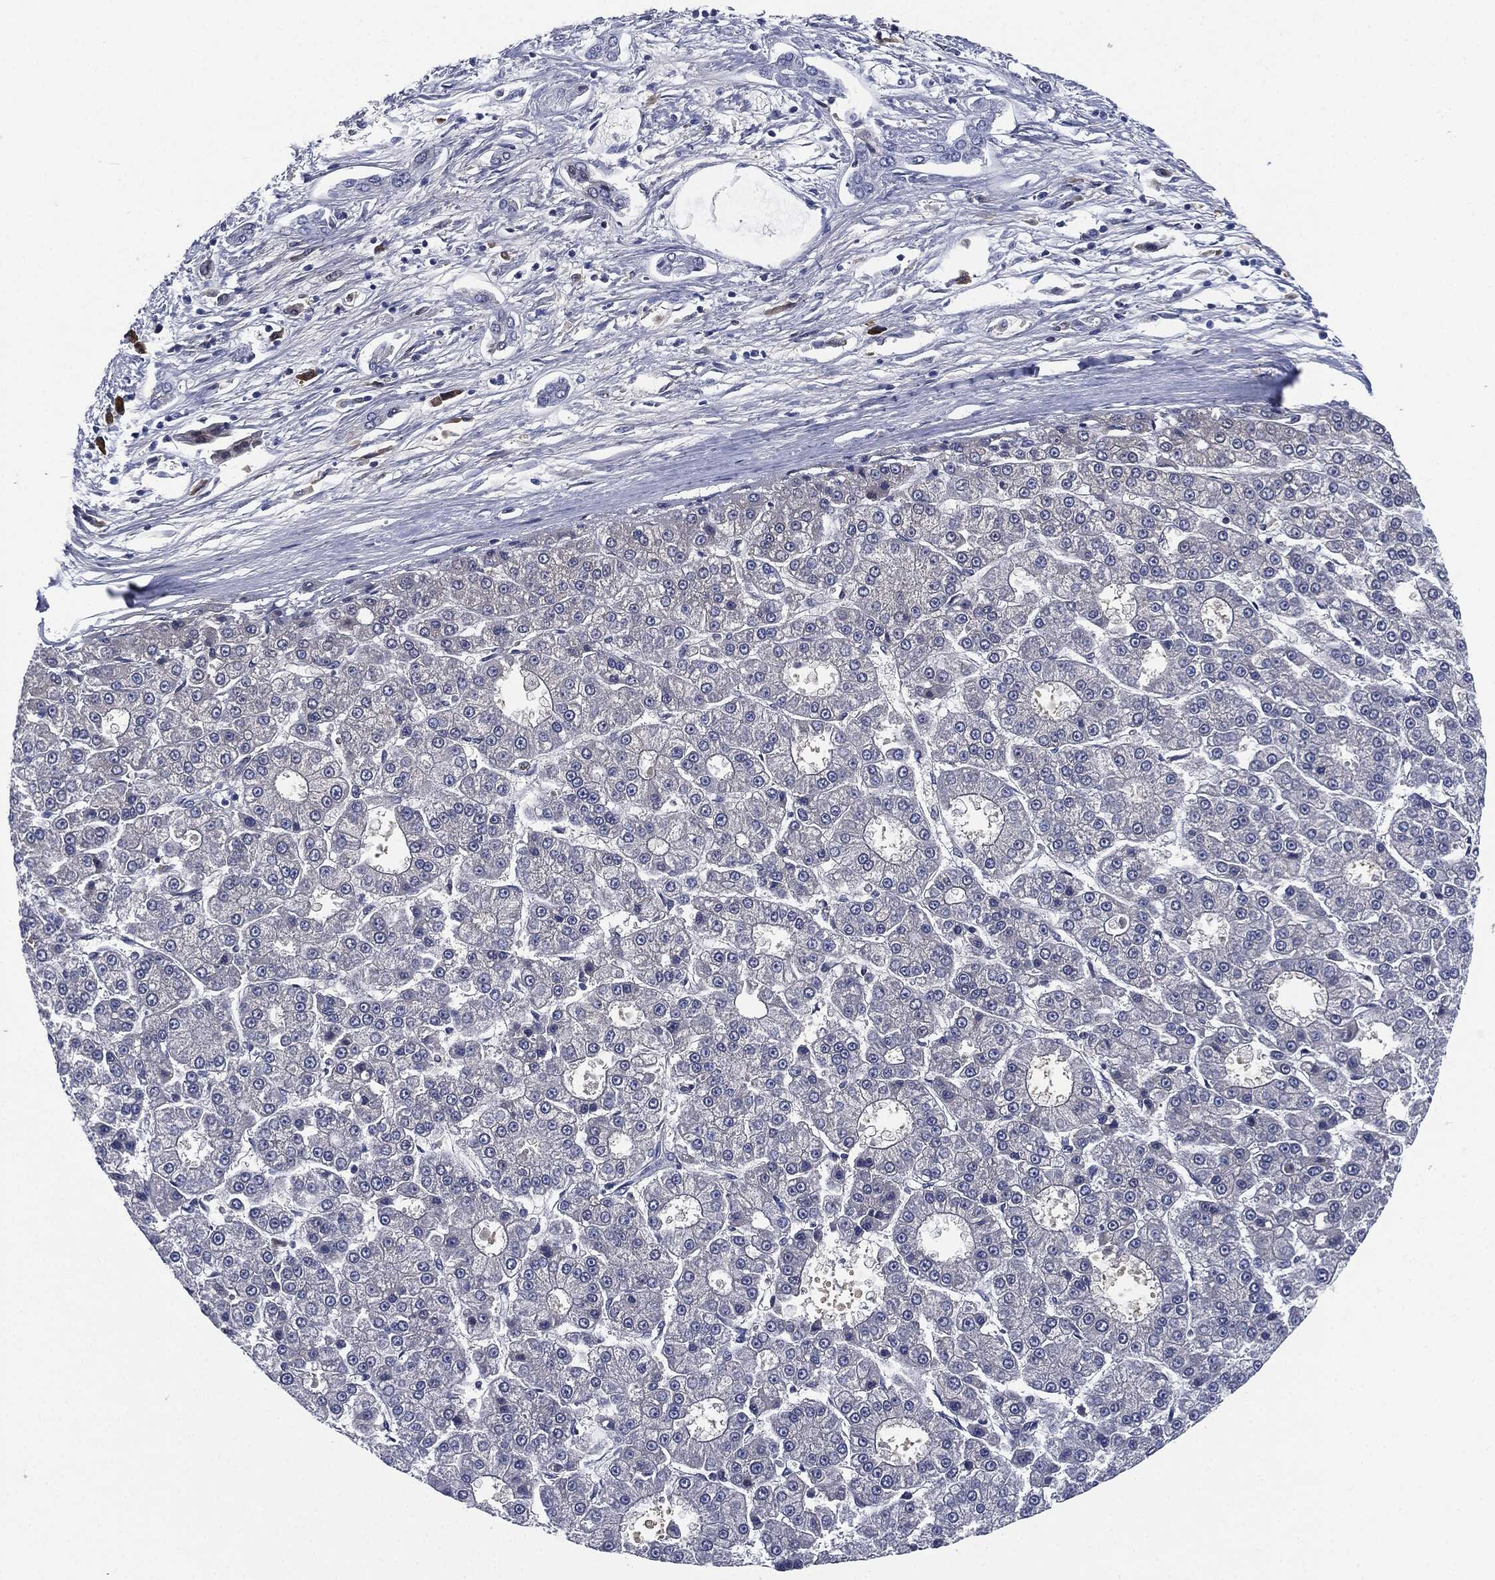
{"staining": {"intensity": "negative", "quantity": "none", "location": "none"}, "tissue": "liver cancer", "cell_type": "Tumor cells", "image_type": "cancer", "snomed": [{"axis": "morphology", "description": "Carcinoma, Hepatocellular, NOS"}, {"axis": "topography", "description": "Liver"}], "caption": "Protein analysis of liver hepatocellular carcinoma exhibits no significant expression in tumor cells. (DAB IHC visualized using brightfield microscopy, high magnification).", "gene": "SIGLEC7", "patient": {"sex": "male", "age": 70}}